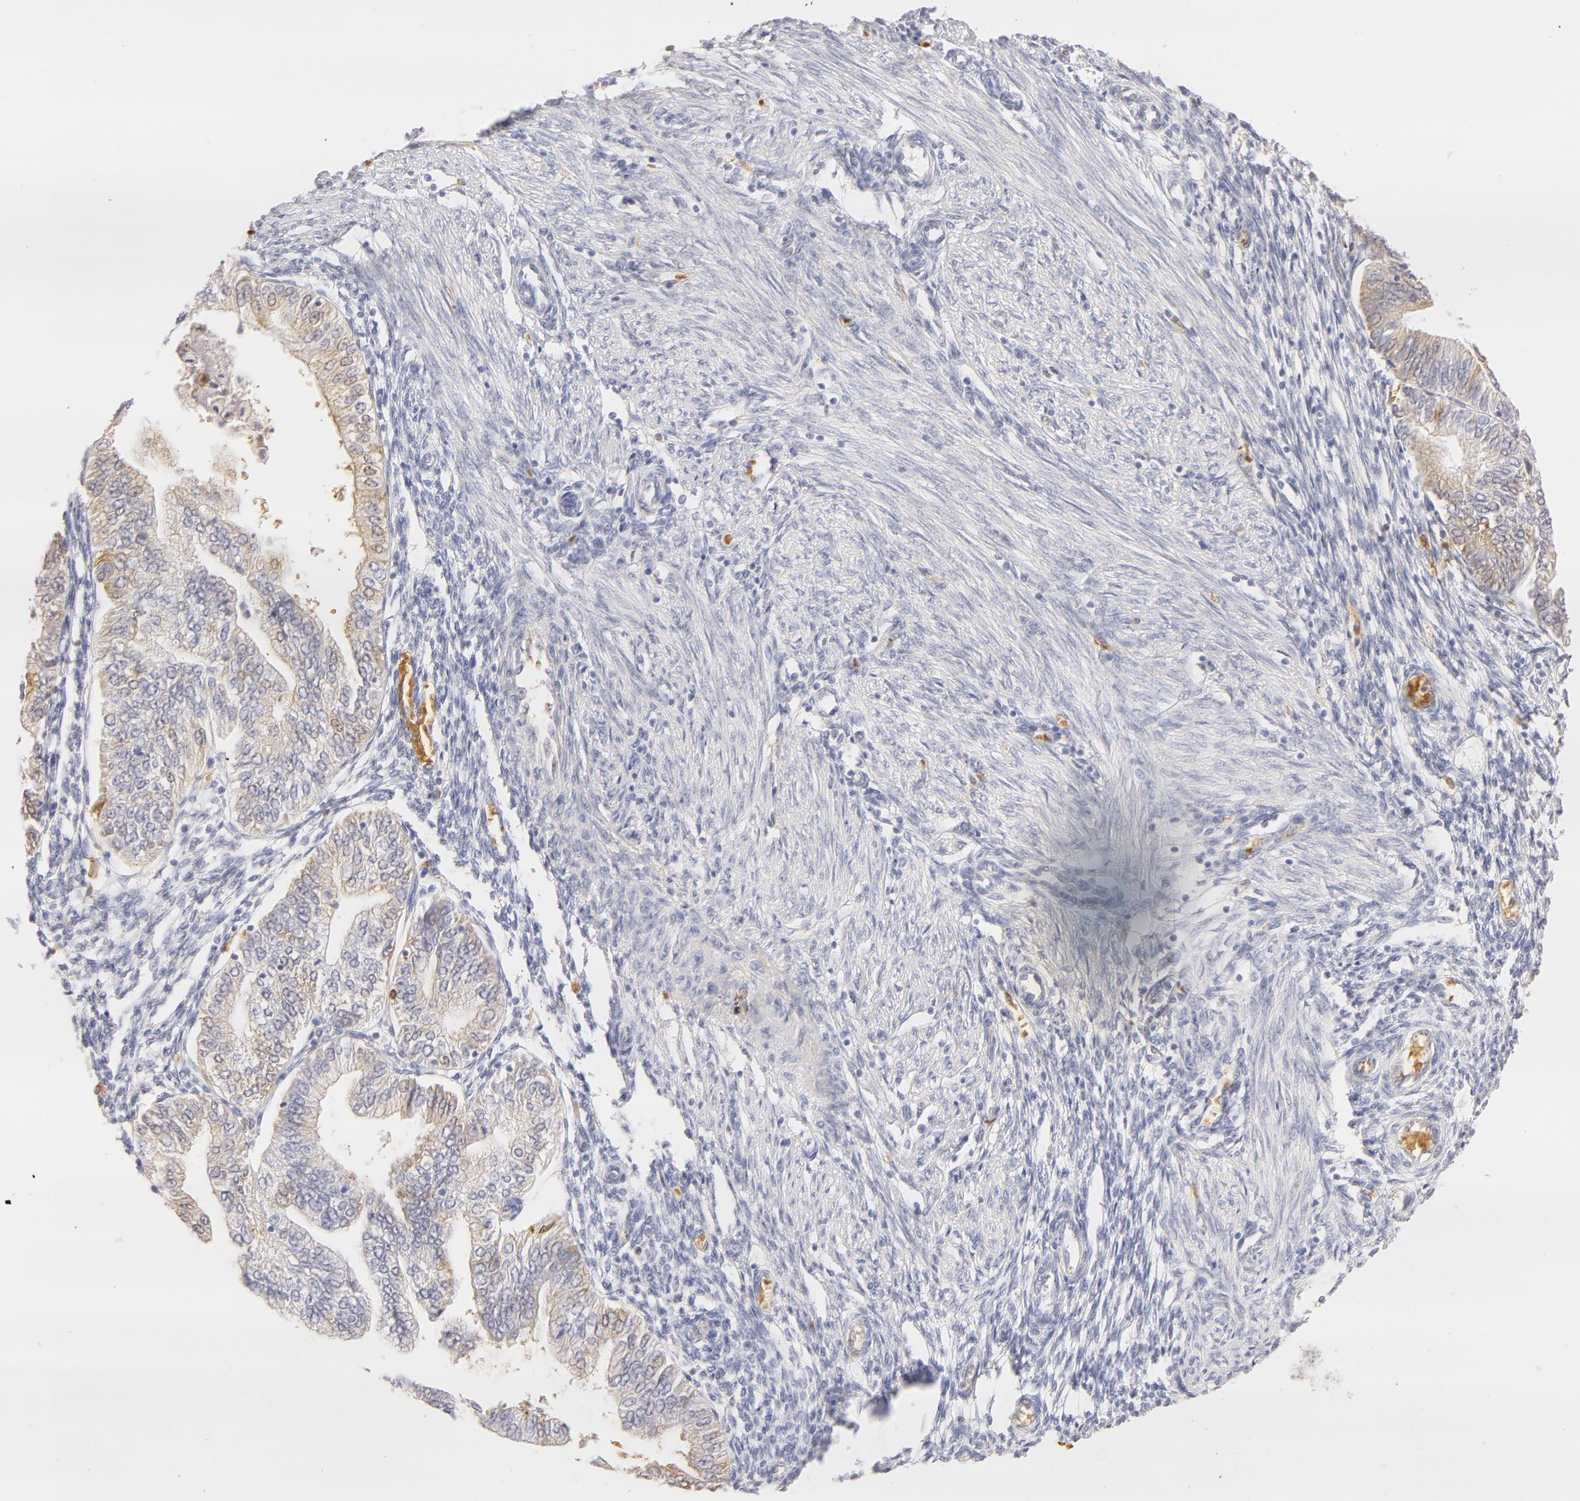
{"staining": {"intensity": "negative", "quantity": "none", "location": "none"}, "tissue": "endometrial cancer", "cell_type": "Tumor cells", "image_type": "cancer", "snomed": [{"axis": "morphology", "description": "Adenocarcinoma, NOS"}, {"axis": "topography", "description": "Endometrium"}], "caption": "Tumor cells are negative for brown protein staining in adenocarcinoma (endometrial). The staining was performed using DAB to visualize the protein expression in brown, while the nuclei were stained in blue with hematoxylin (Magnification: 20x).", "gene": "CA2", "patient": {"sex": "female", "age": 51}}